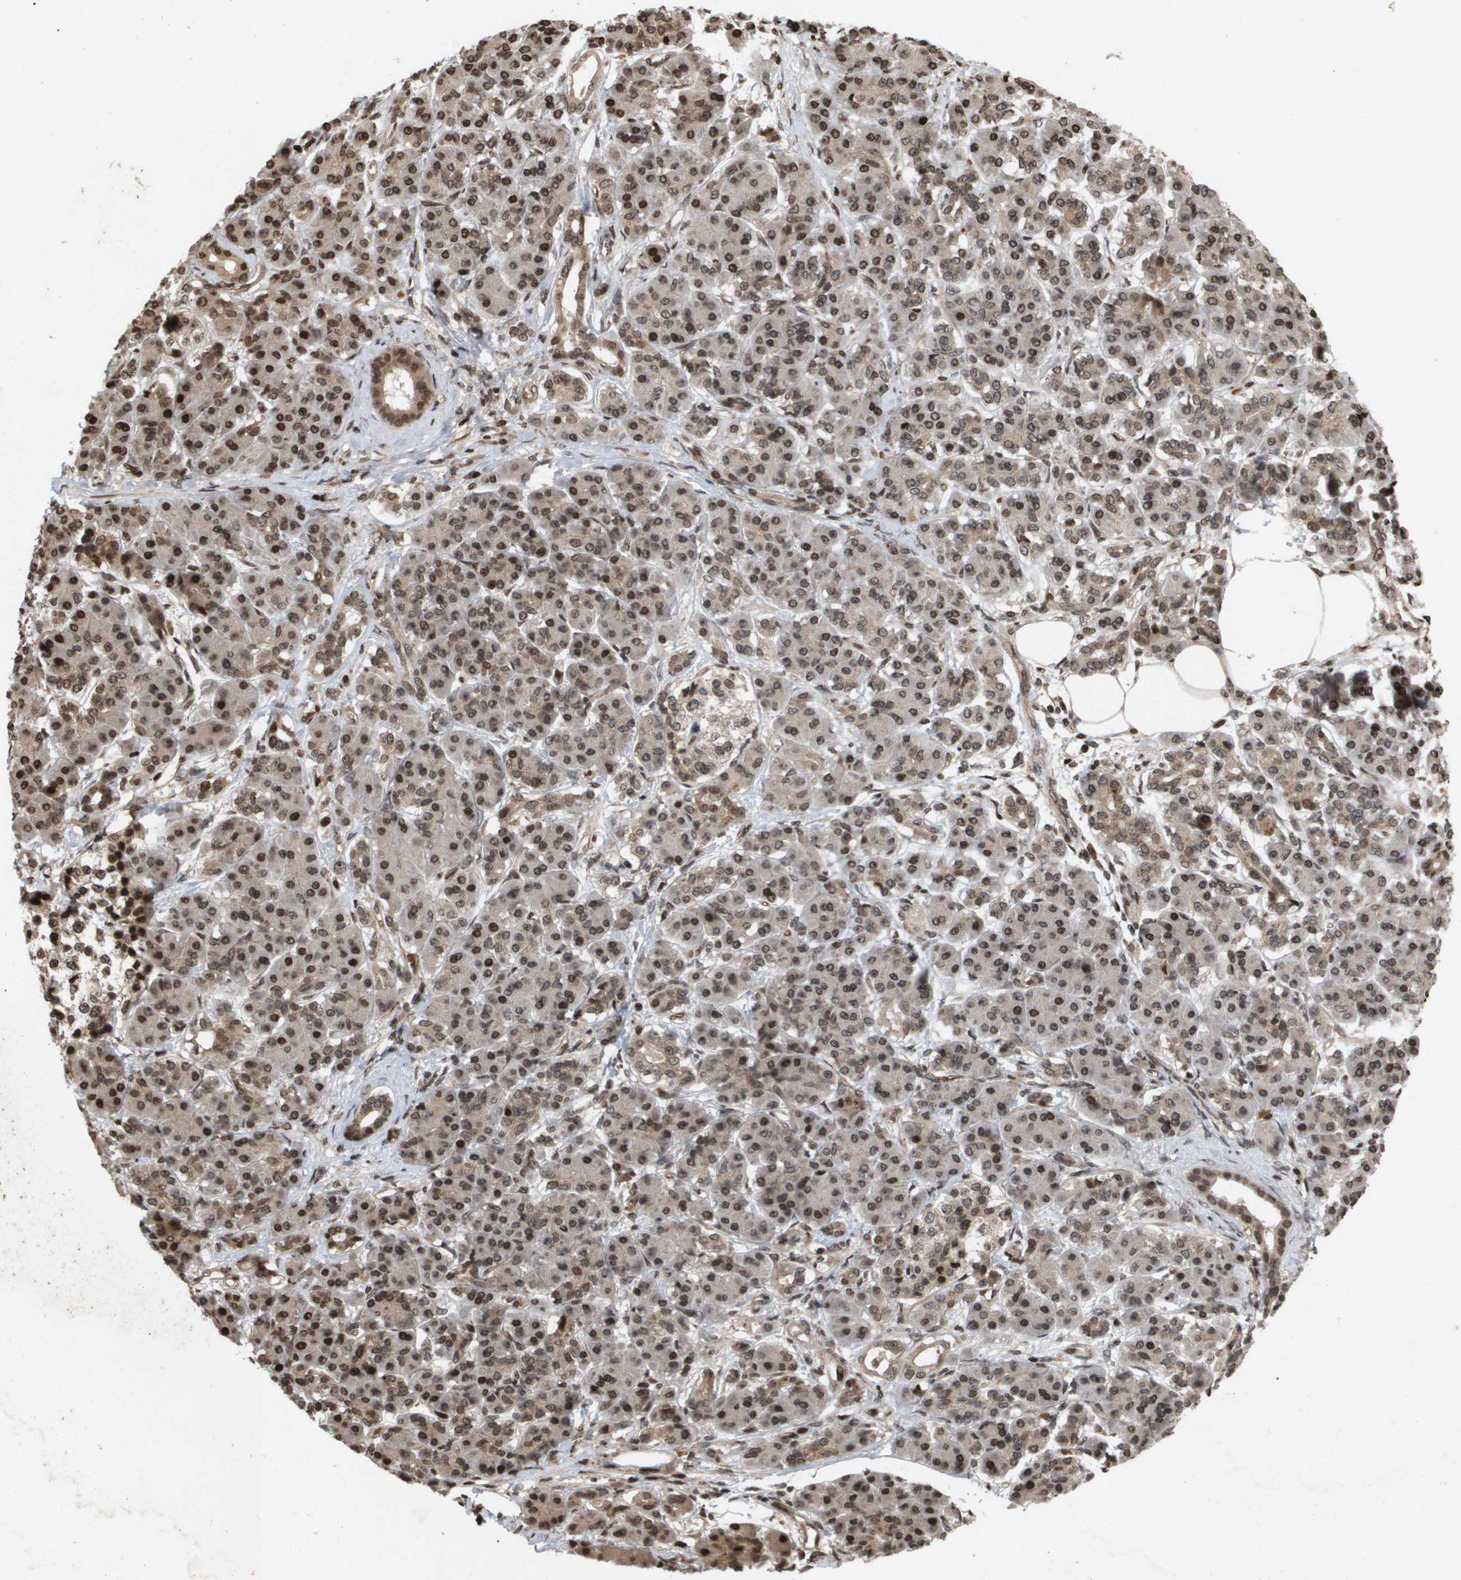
{"staining": {"intensity": "moderate", "quantity": "25%-75%", "location": "cytoplasmic/membranous,nuclear"}, "tissue": "pancreatic cancer", "cell_type": "Tumor cells", "image_type": "cancer", "snomed": [{"axis": "morphology", "description": "Adenocarcinoma, NOS"}, {"axis": "topography", "description": "Pancreas"}], "caption": "Human pancreatic adenocarcinoma stained with a brown dye exhibits moderate cytoplasmic/membranous and nuclear positive expression in approximately 25%-75% of tumor cells.", "gene": "HSPA6", "patient": {"sex": "female", "age": 56}}